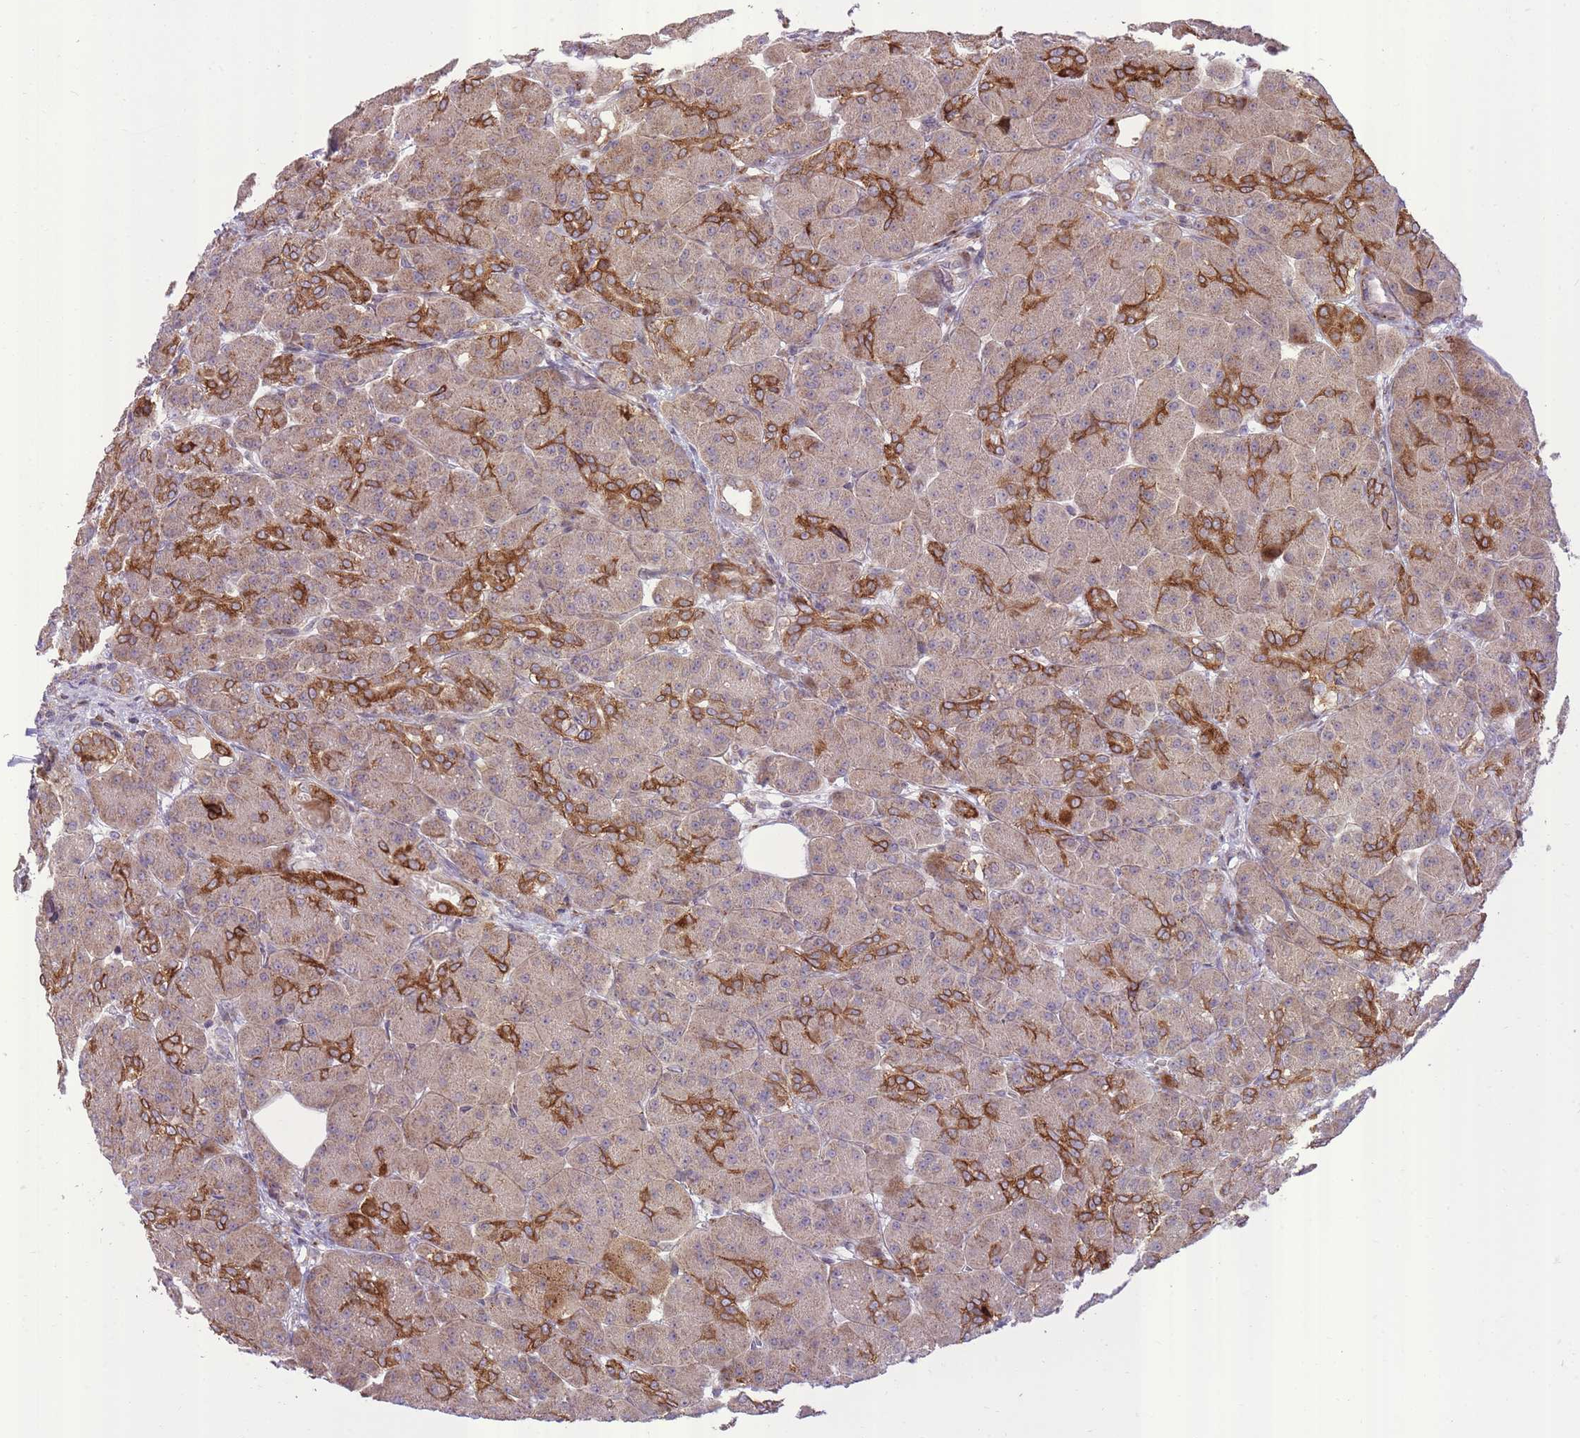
{"staining": {"intensity": "strong", "quantity": "25%-75%", "location": "cytoplasmic/membranous"}, "tissue": "pancreas", "cell_type": "Exocrine glandular cells", "image_type": "normal", "snomed": [{"axis": "morphology", "description": "Normal tissue, NOS"}, {"axis": "topography", "description": "Pancreas"}], "caption": "Immunohistochemical staining of benign pancreas demonstrates 25%-75% levels of strong cytoplasmic/membranous protein expression in about 25%-75% of exocrine glandular cells. Using DAB (3,3'-diaminobenzidine) (brown) and hematoxylin (blue) stains, captured at high magnification using brightfield microscopy.", "gene": "SLC4A4", "patient": {"sex": "male", "age": 63}}